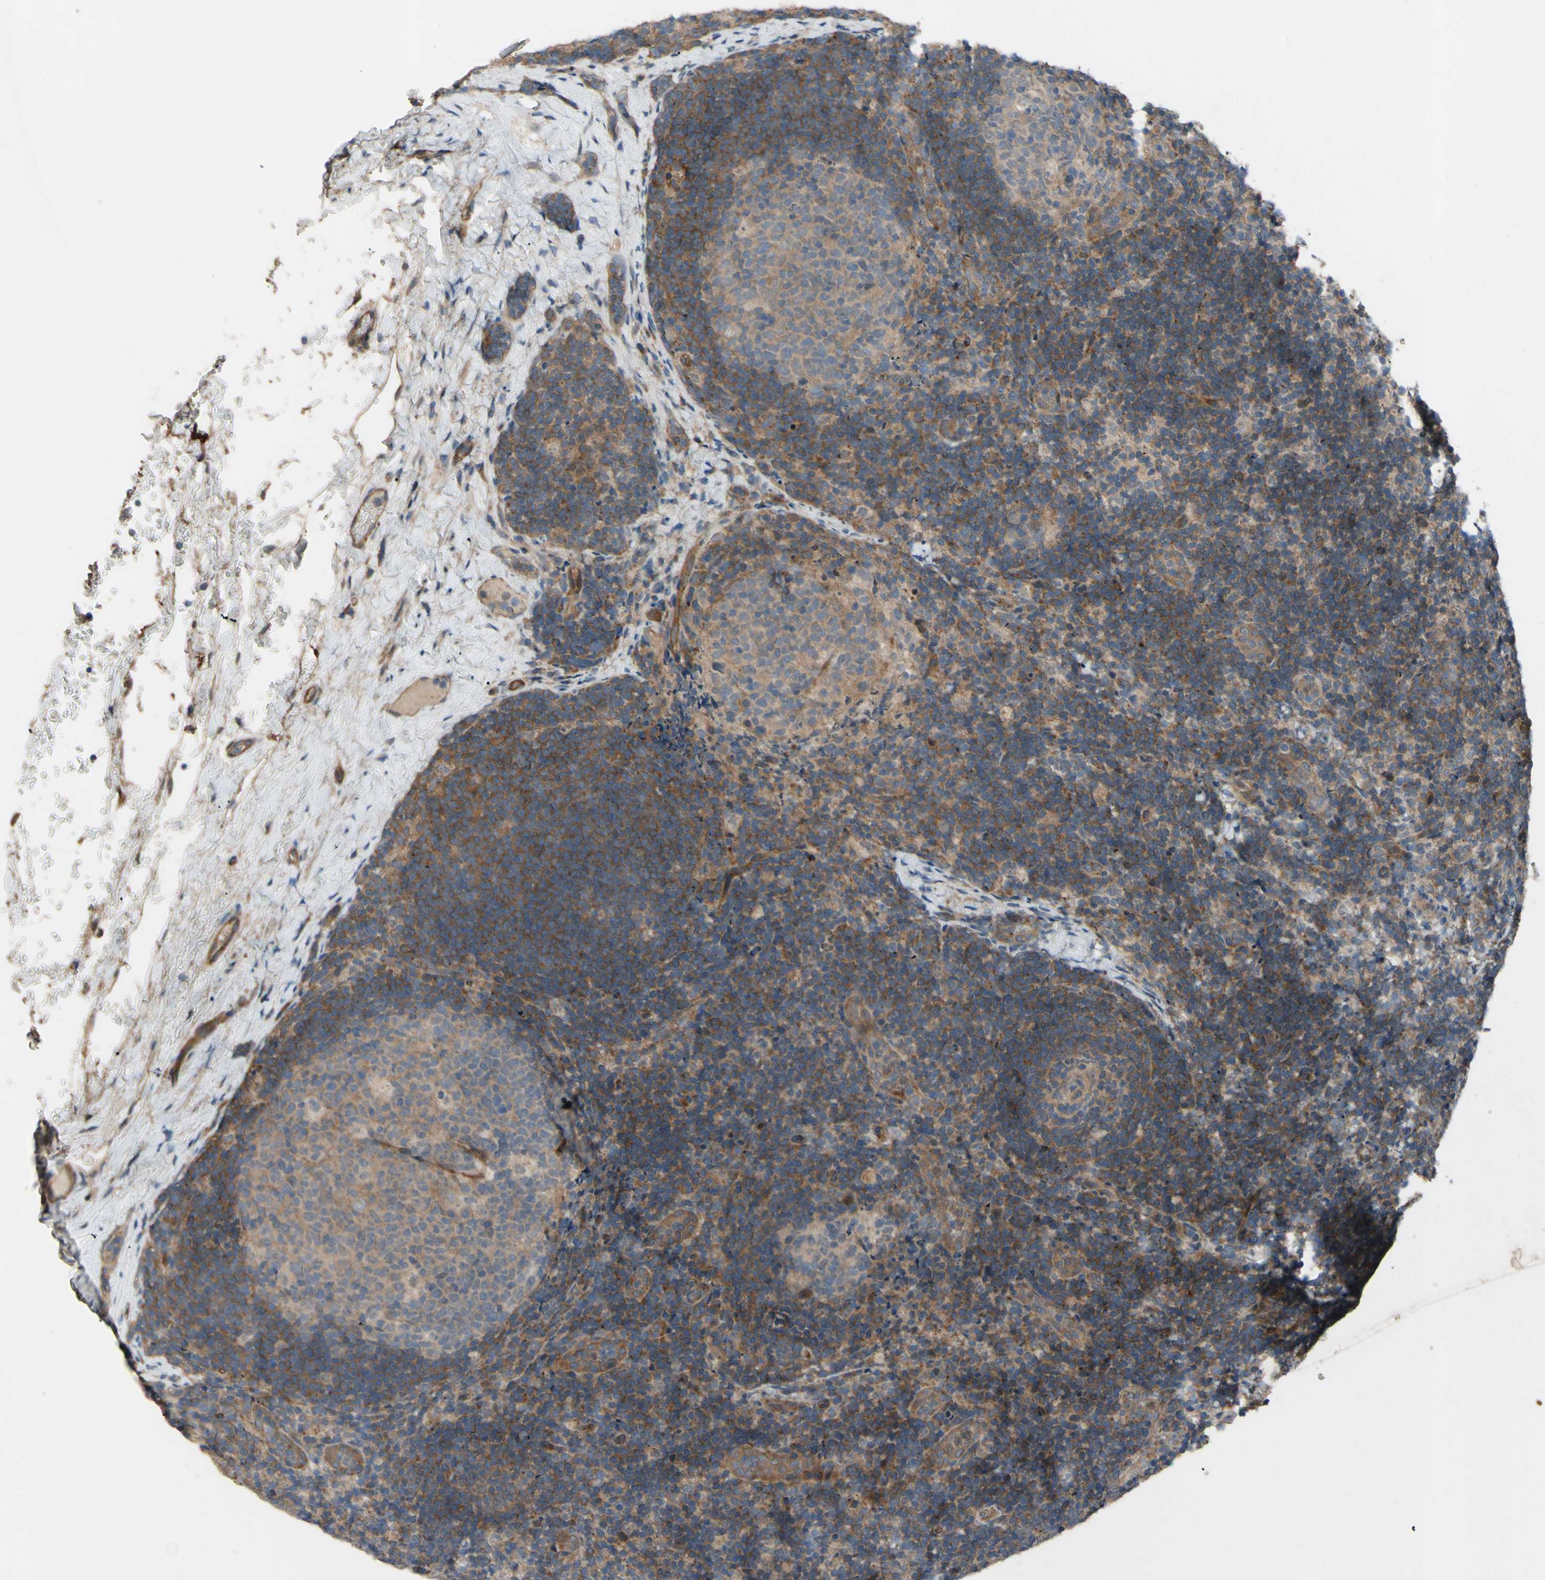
{"staining": {"intensity": "weak", "quantity": ">75%", "location": "cytoplasmic/membranous"}, "tissue": "lymph node", "cell_type": "Germinal center cells", "image_type": "normal", "snomed": [{"axis": "morphology", "description": "Normal tissue, NOS"}, {"axis": "topography", "description": "Lymph node"}], "caption": "Immunohistochemistry (IHC) histopathology image of normal lymph node stained for a protein (brown), which exhibits low levels of weak cytoplasmic/membranous positivity in approximately >75% of germinal center cells.", "gene": "SHROOM4", "patient": {"sex": "female", "age": 14}}